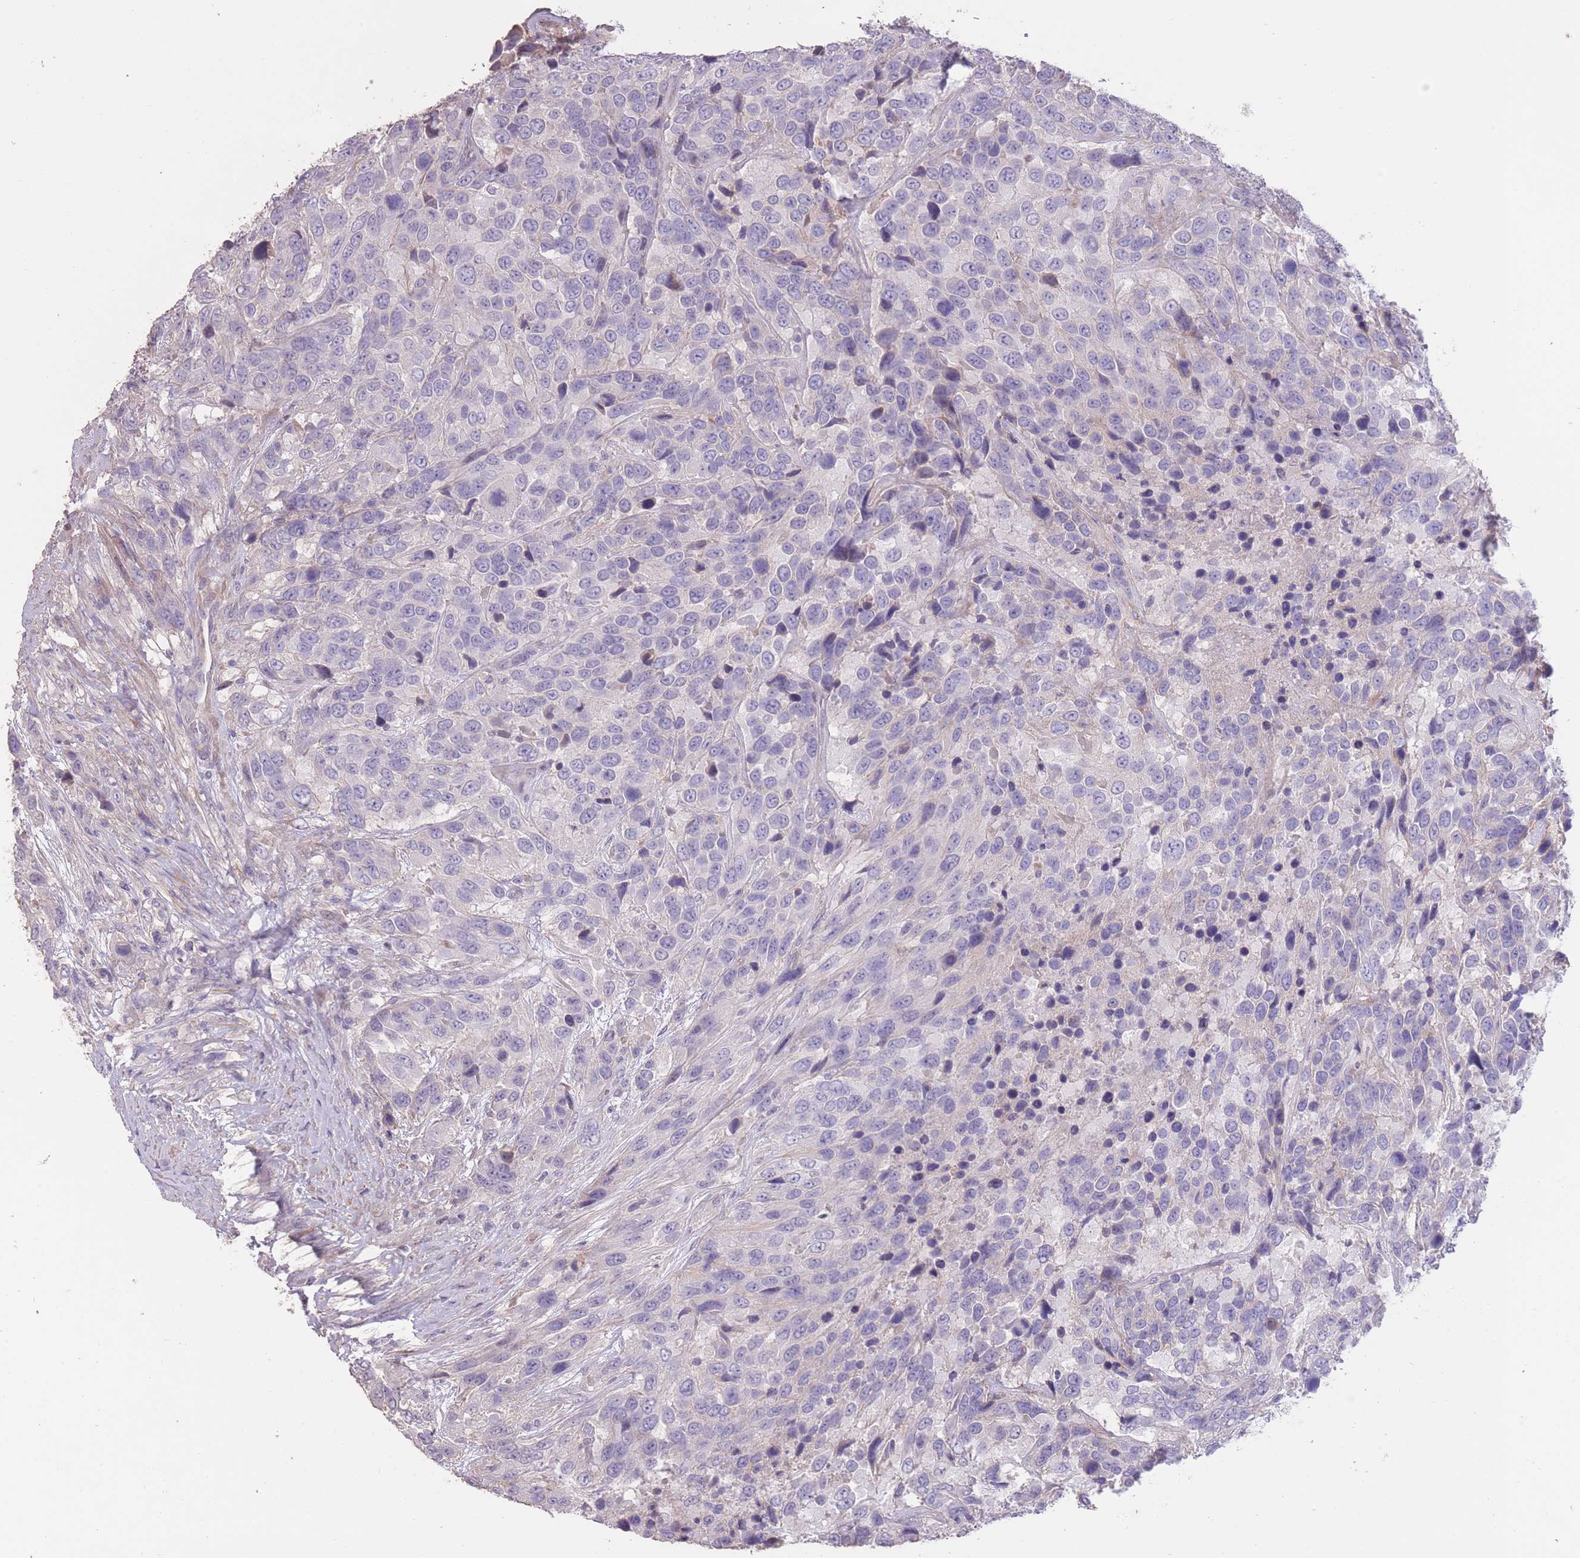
{"staining": {"intensity": "negative", "quantity": "none", "location": "none"}, "tissue": "urothelial cancer", "cell_type": "Tumor cells", "image_type": "cancer", "snomed": [{"axis": "morphology", "description": "Urothelial carcinoma, High grade"}, {"axis": "topography", "description": "Urinary bladder"}], "caption": "IHC of urothelial carcinoma (high-grade) reveals no positivity in tumor cells.", "gene": "RSPH10B", "patient": {"sex": "female", "age": 70}}